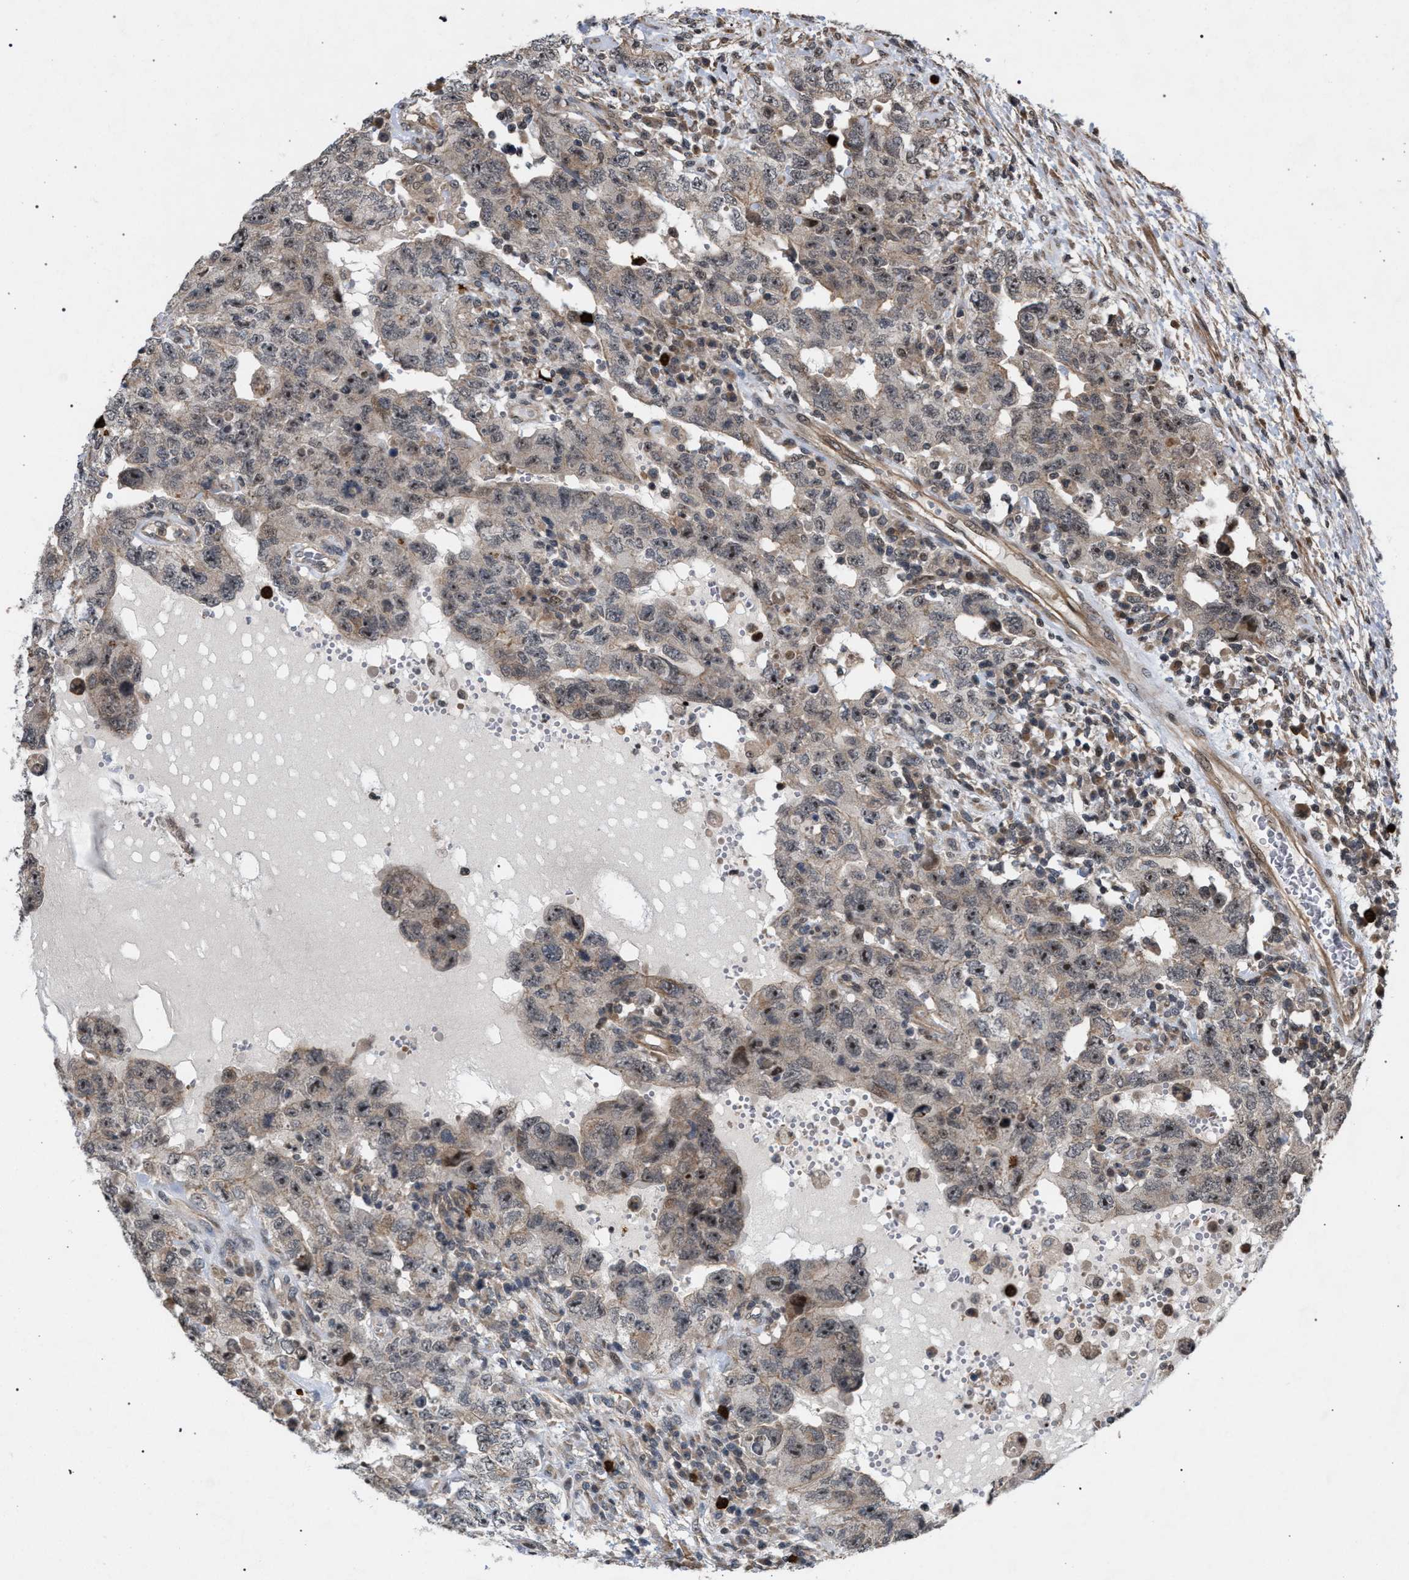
{"staining": {"intensity": "weak", "quantity": "<25%", "location": "cytoplasmic/membranous,nuclear"}, "tissue": "testis cancer", "cell_type": "Tumor cells", "image_type": "cancer", "snomed": [{"axis": "morphology", "description": "Carcinoma, Embryonal, NOS"}, {"axis": "topography", "description": "Testis"}], "caption": "Immunohistochemical staining of embryonal carcinoma (testis) demonstrates no significant staining in tumor cells. (DAB immunohistochemistry (IHC) with hematoxylin counter stain).", "gene": "IRAK4", "patient": {"sex": "male", "age": 26}}